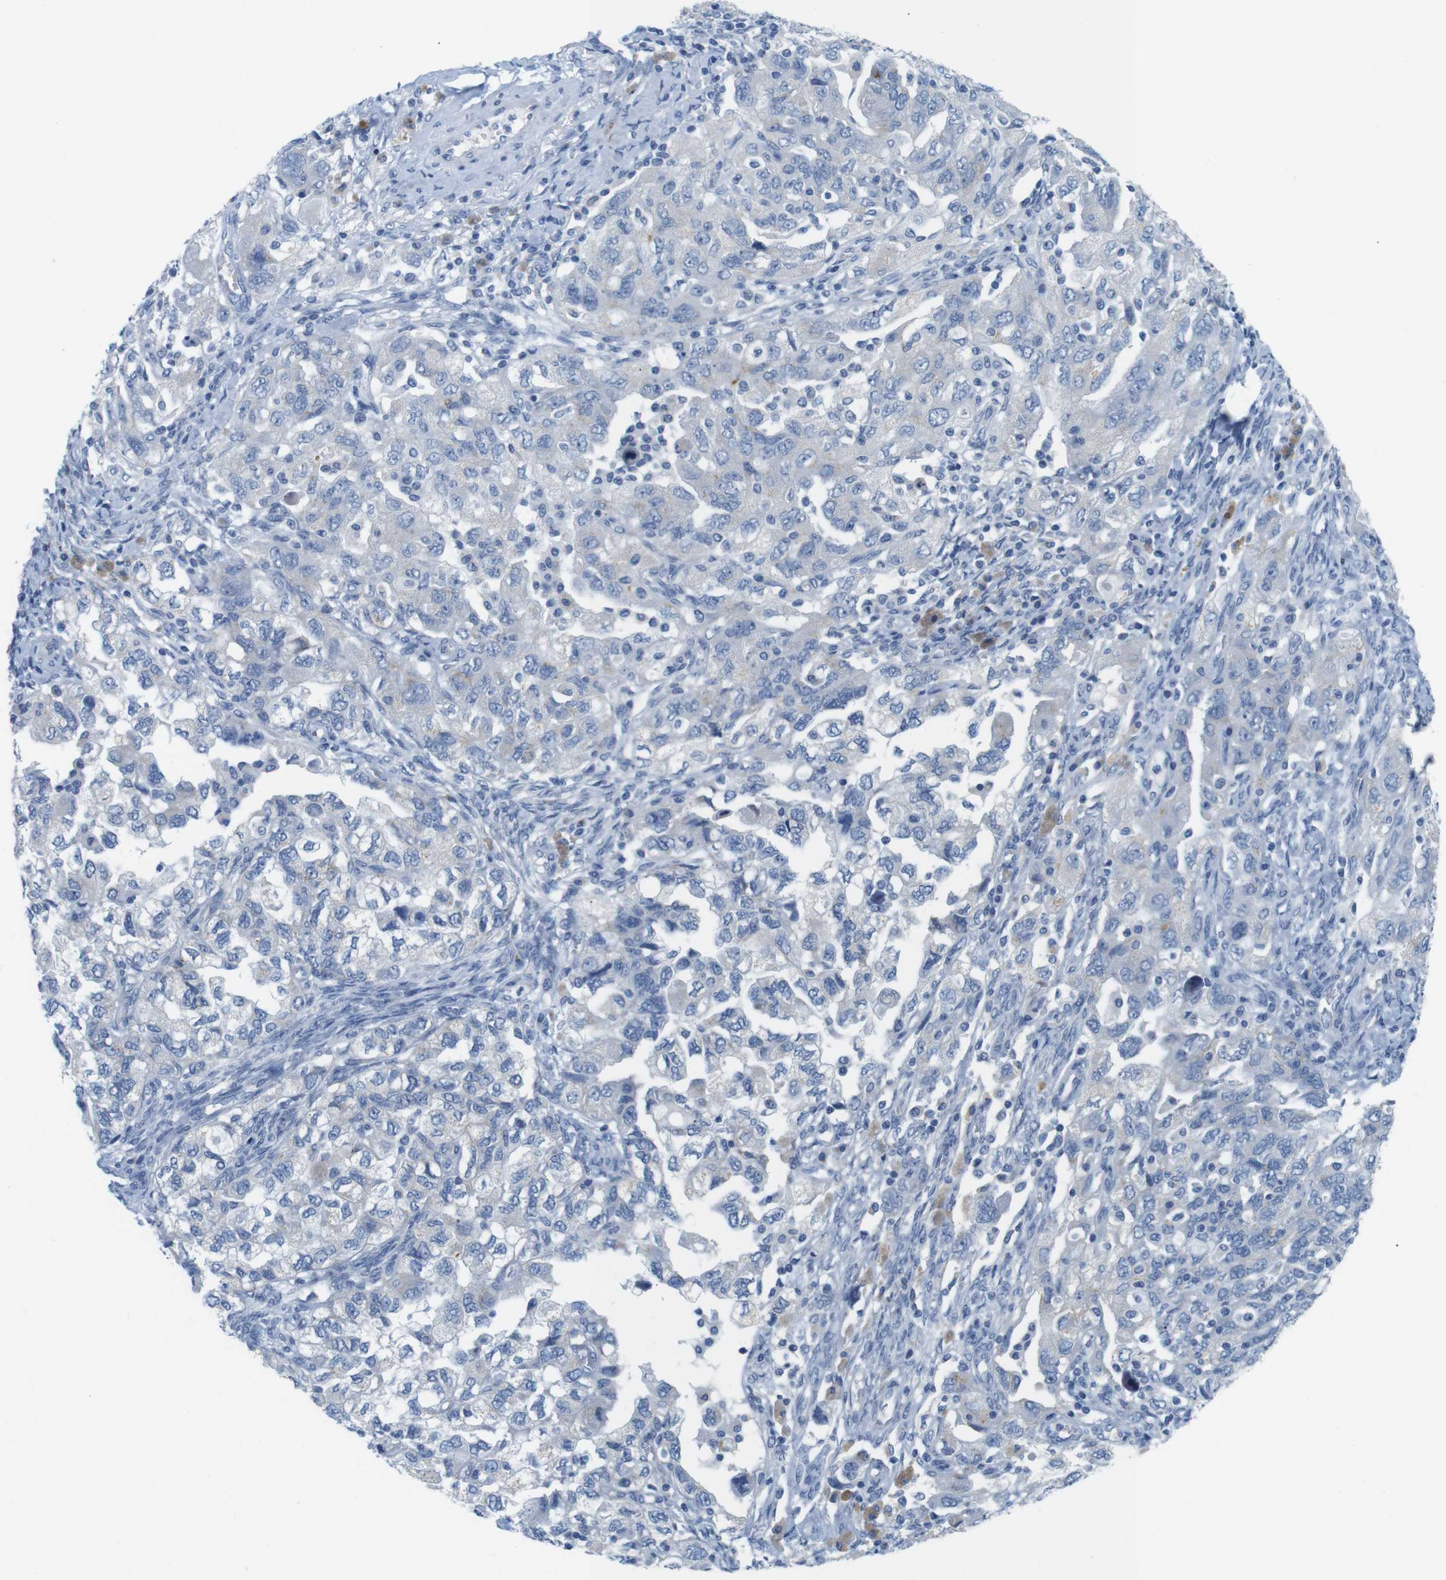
{"staining": {"intensity": "negative", "quantity": "none", "location": "none"}, "tissue": "ovarian cancer", "cell_type": "Tumor cells", "image_type": "cancer", "snomed": [{"axis": "morphology", "description": "Carcinoma, NOS"}, {"axis": "morphology", "description": "Cystadenocarcinoma, serous, NOS"}, {"axis": "topography", "description": "Ovary"}], "caption": "Protein analysis of ovarian carcinoma shows no significant expression in tumor cells.", "gene": "GOLGA2", "patient": {"sex": "female", "age": 69}}